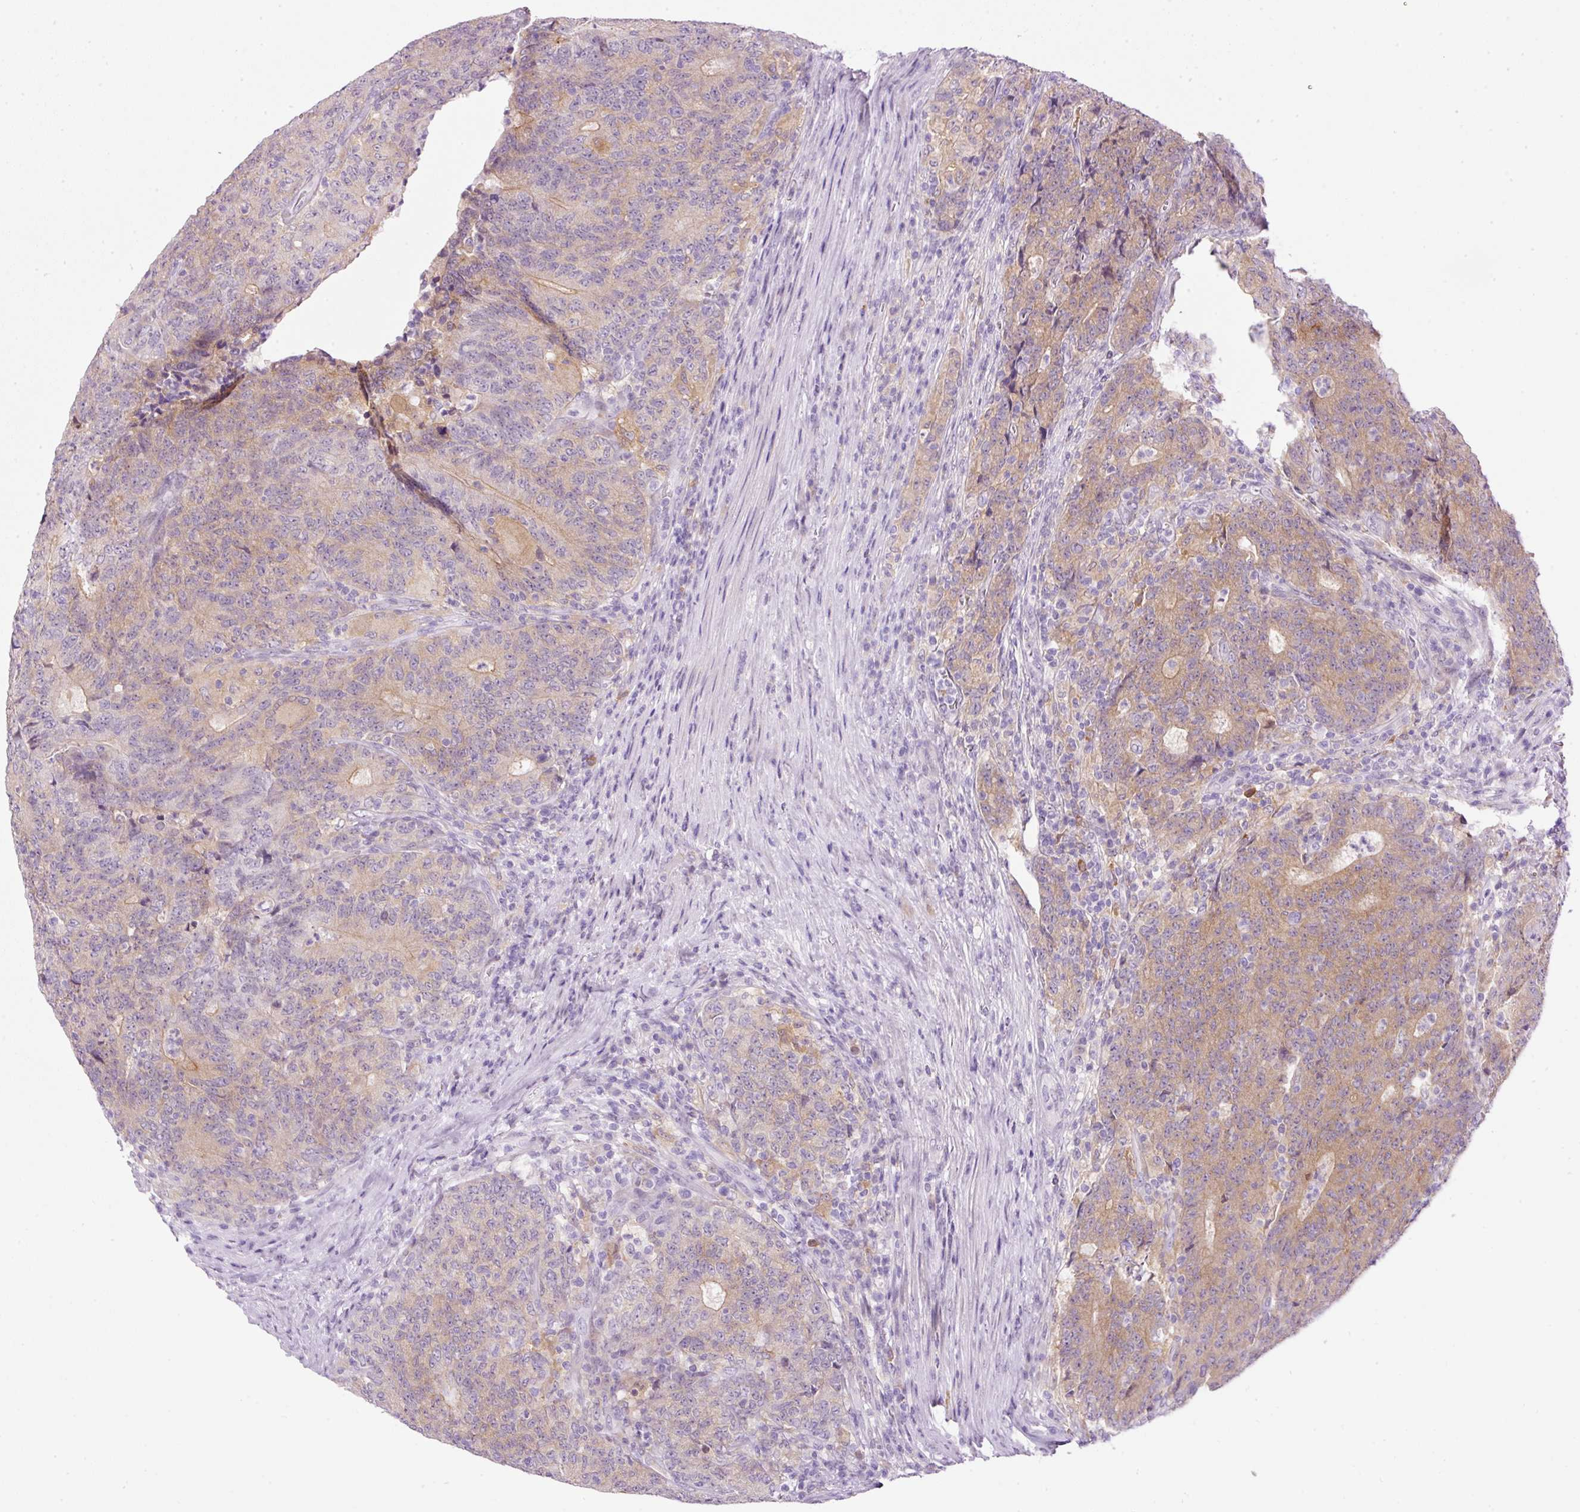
{"staining": {"intensity": "moderate", "quantity": "25%-75%", "location": "cytoplasmic/membranous"}, "tissue": "colorectal cancer", "cell_type": "Tumor cells", "image_type": "cancer", "snomed": [{"axis": "morphology", "description": "Adenocarcinoma, NOS"}, {"axis": "topography", "description": "Colon"}], "caption": "Moderate cytoplasmic/membranous expression for a protein is identified in about 25%-75% of tumor cells of colorectal cancer using immunohistochemistry.", "gene": "SRC", "patient": {"sex": "female", "age": 75}}